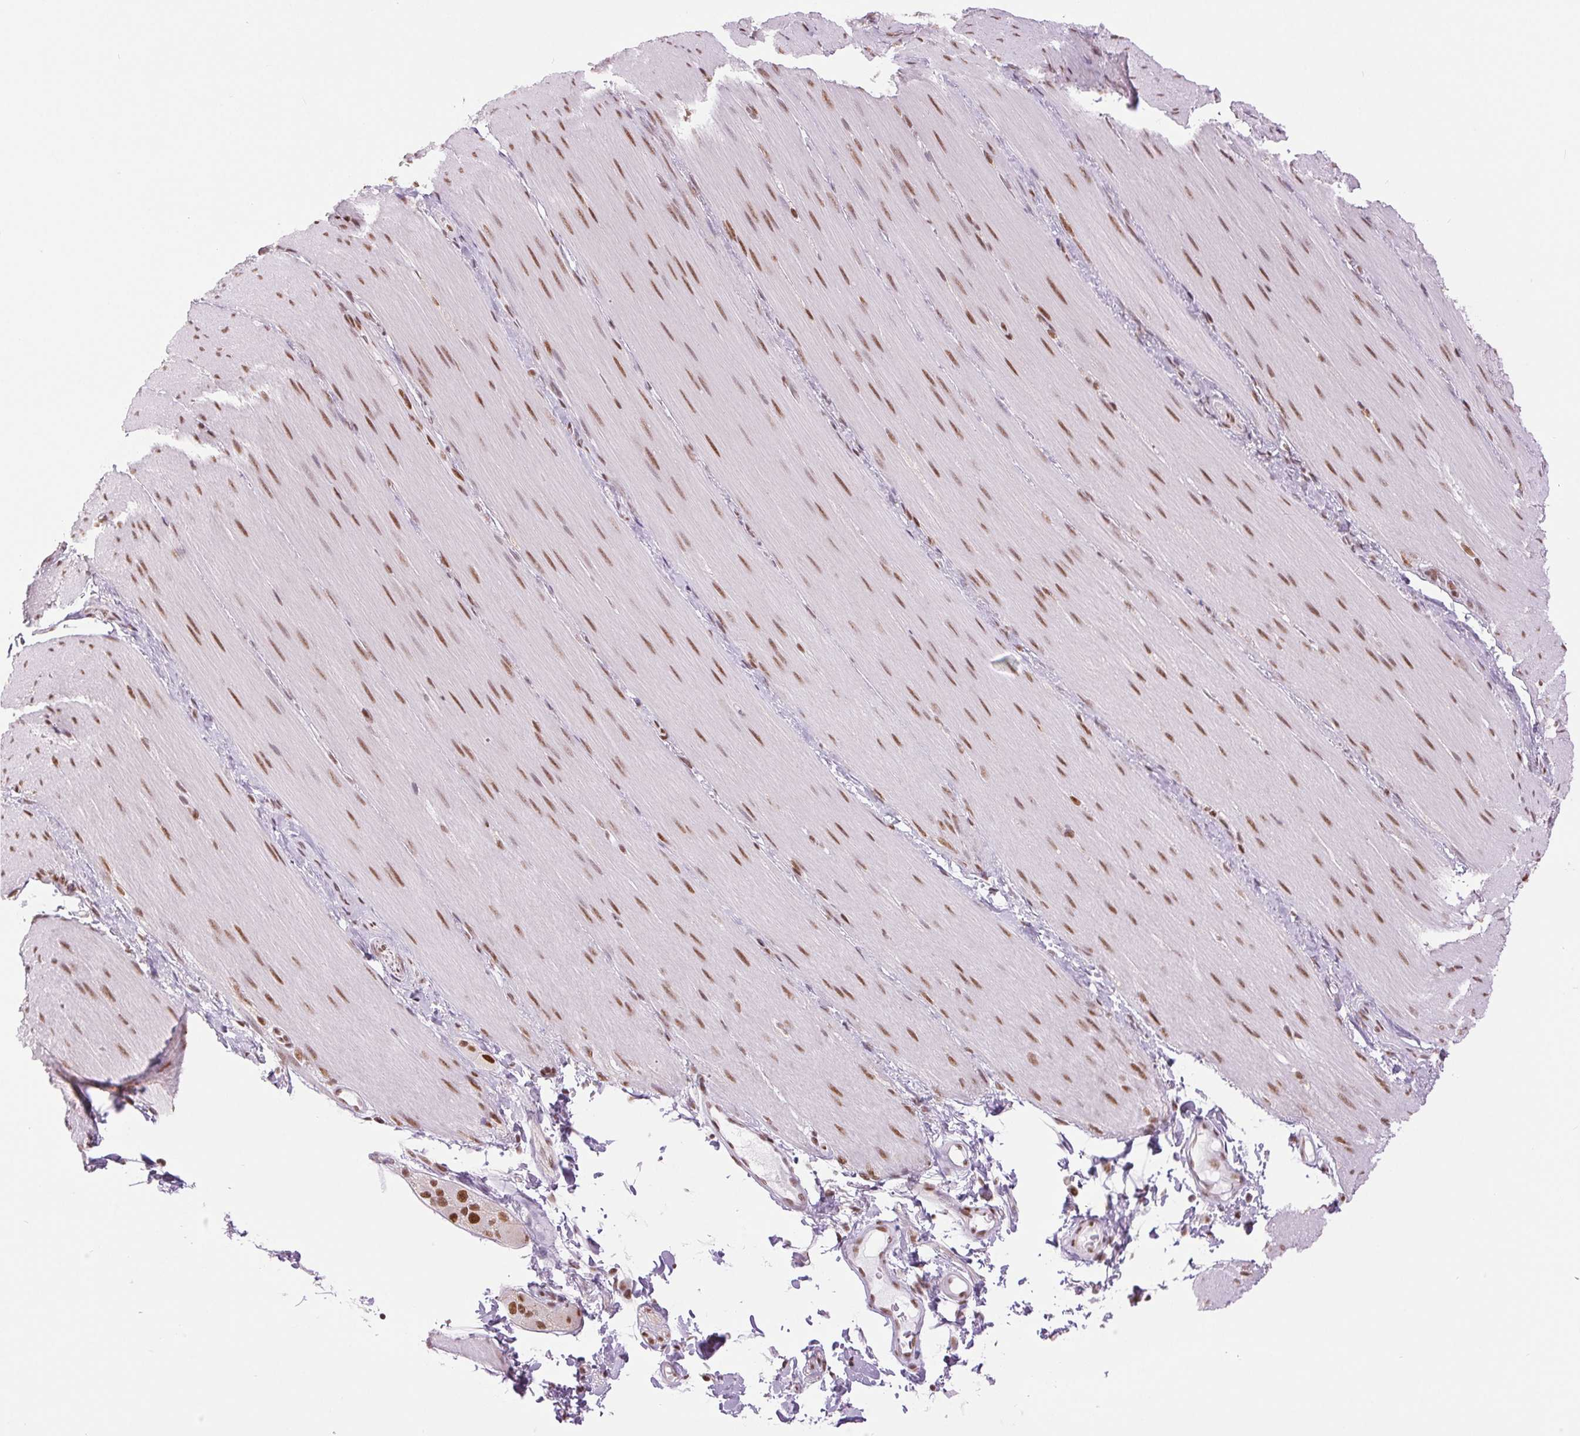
{"staining": {"intensity": "moderate", "quantity": ">75%", "location": "nuclear"}, "tissue": "smooth muscle", "cell_type": "Smooth muscle cells", "image_type": "normal", "snomed": [{"axis": "morphology", "description": "Normal tissue, NOS"}, {"axis": "topography", "description": "Smooth muscle"}, {"axis": "topography", "description": "Colon"}], "caption": "A brown stain labels moderate nuclear staining of a protein in smooth muscle cells of benign human smooth muscle.", "gene": "ZFR2", "patient": {"sex": "male", "age": 73}}